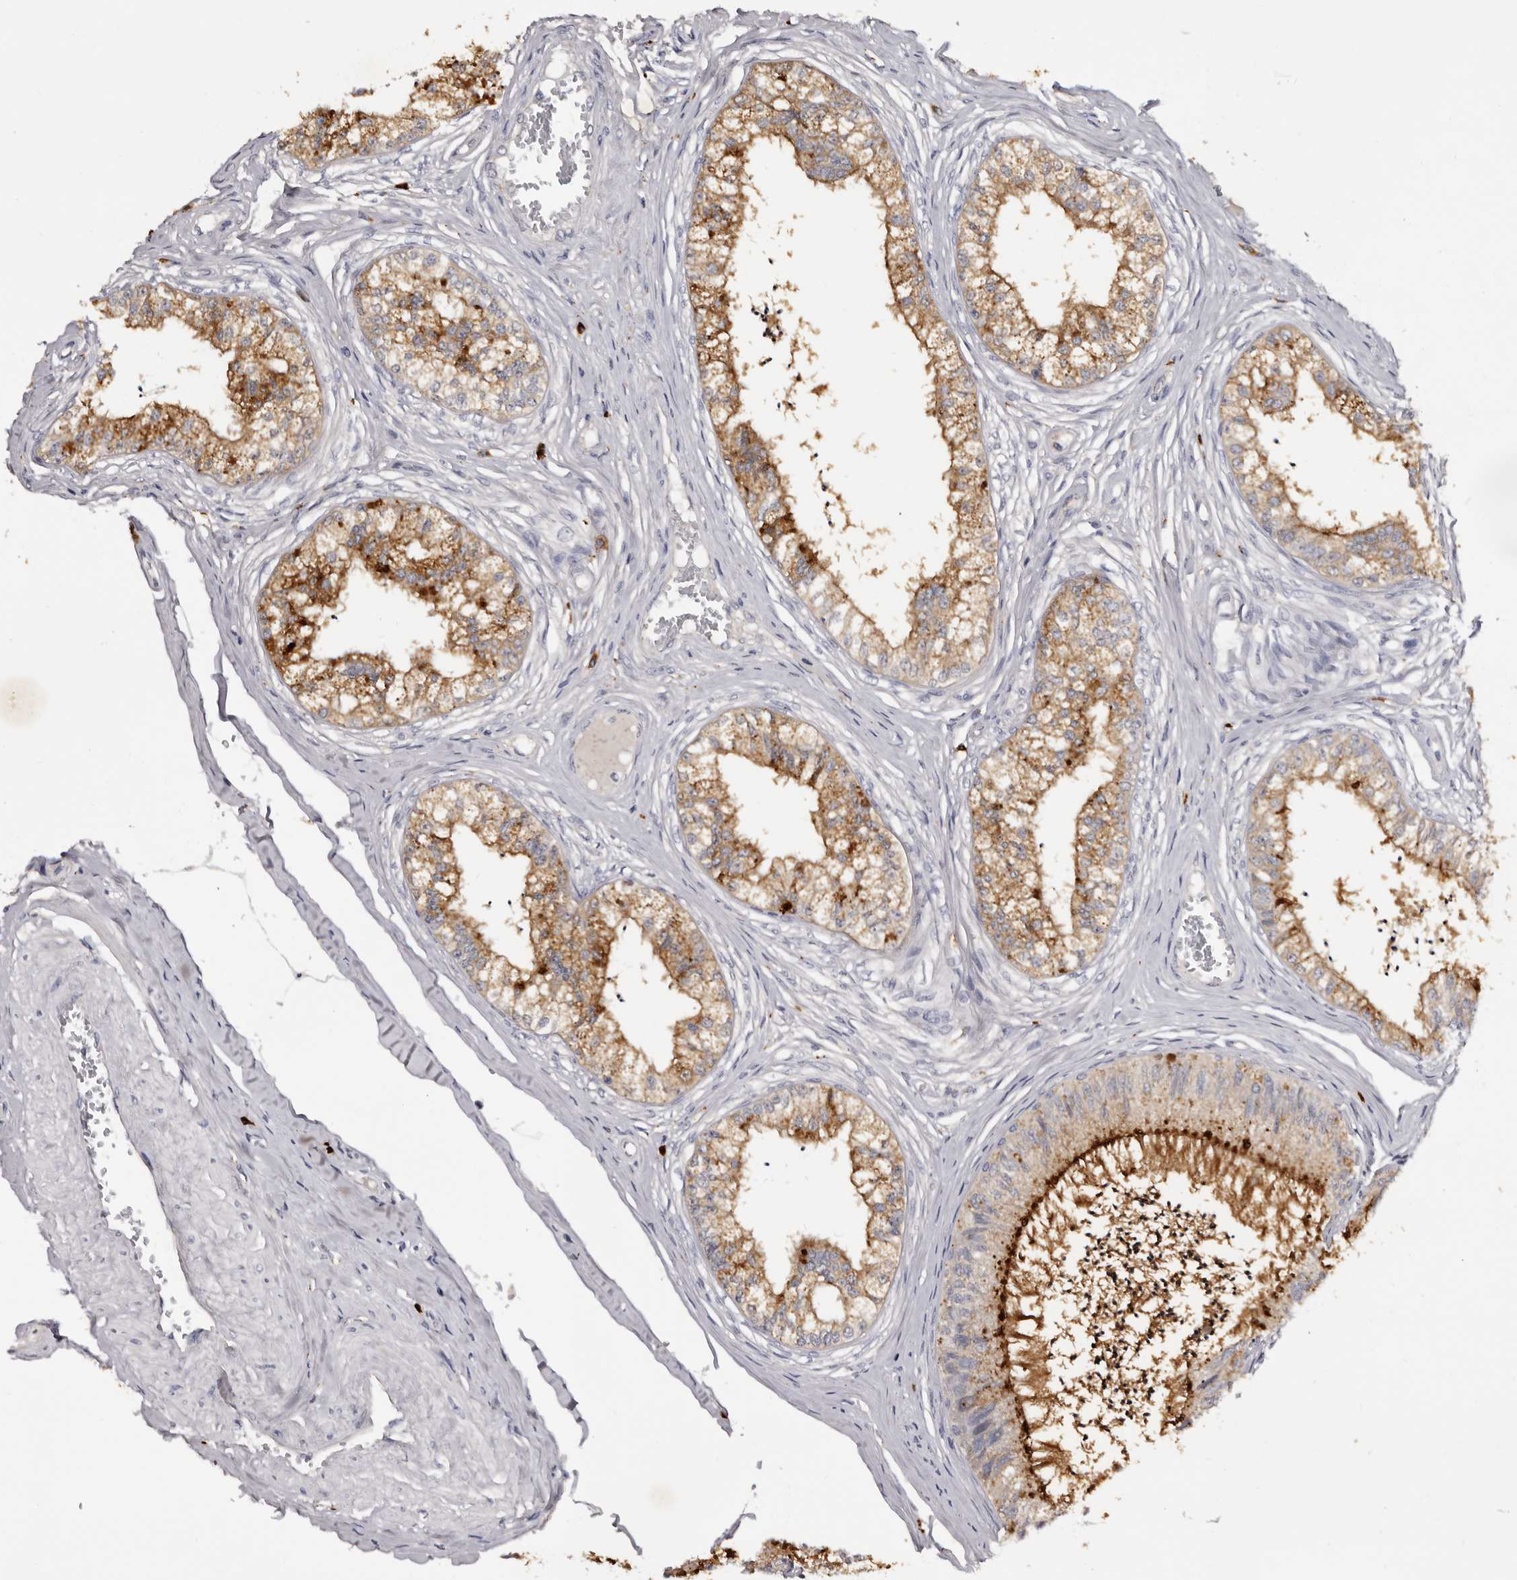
{"staining": {"intensity": "strong", "quantity": ">75%", "location": "cytoplasmic/membranous"}, "tissue": "epididymis", "cell_type": "Glandular cells", "image_type": "normal", "snomed": [{"axis": "morphology", "description": "Normal tissue, NOS"}, {"axis": "topography", "description": "Epididymis"}], "caption": "High-magnification brightfield microscopy of normal epididymis stained with DAB (brown) and counterstained with hematoxylin (blue). glandular cells exhibit strong cytoplasmic/membranous positivity is seen in about>75% of cells.", "gene": "DAP", "patient": {"sex": "male", "age": 79}}